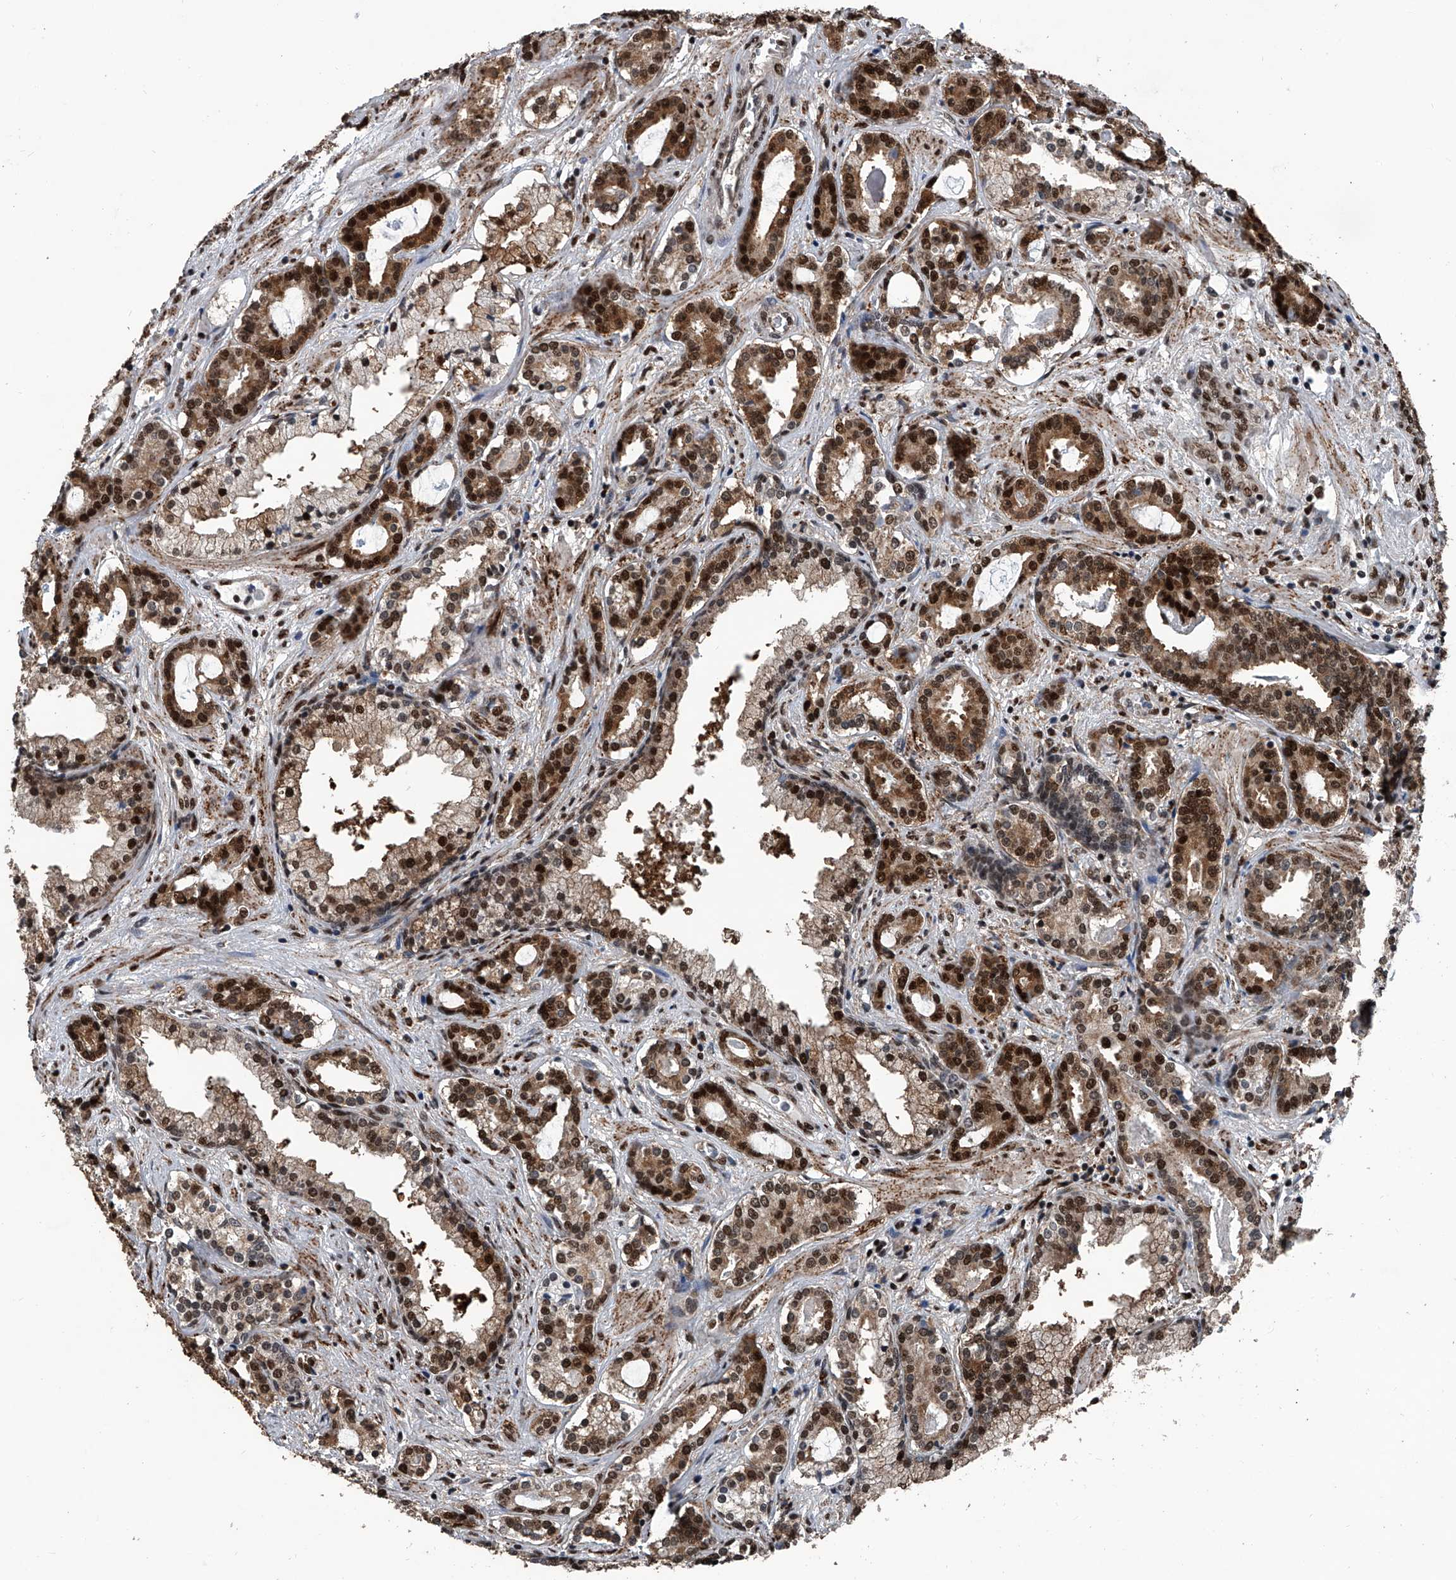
{"staining": {"intensity": "strong", "quantity": ">75%", "location": "cytoplasmic/membranous,nuclear"}, "tissue": "prostate cancer", "cell_type": "Tumor cells", "image_type": "cancer", "snomed": [{"axis": "morphology", "description": "Adenocarcinoma, High grade"}, {"axis": "topography", "description": "Prostate"}], "caption": "There is high levels of strong cytoplasmic/membranous and nuclear staining in tumor cells of prostate cancer (high-grade adenocarcinoma), as demonstrated by immunohistochemical staining (brown color).", "gene": "FKBP5", "patient": {"sex": "male", "age": 58}}